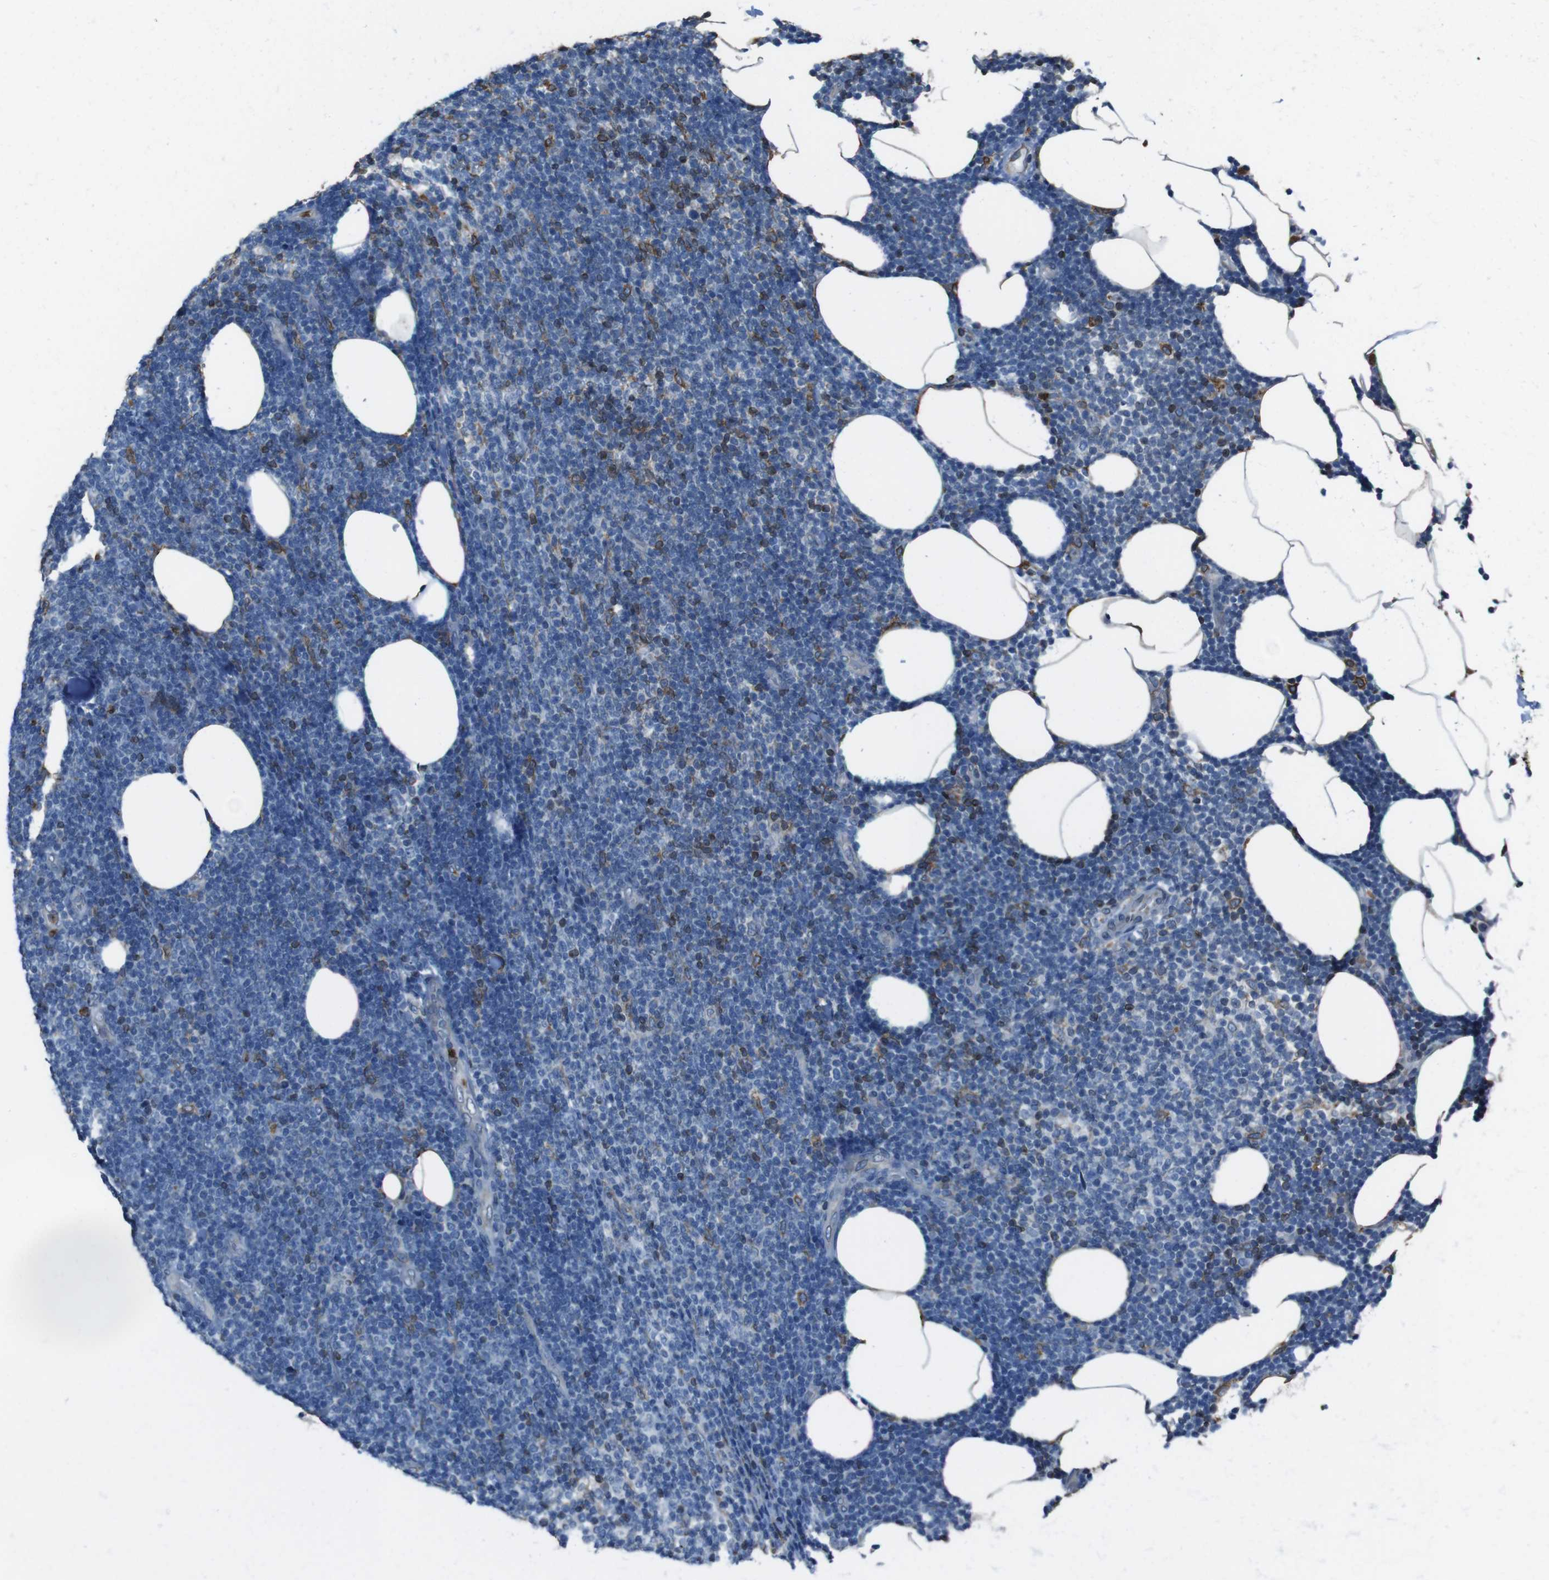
{"staining": {"intensity": "moderate", "quantity": "<25%", "location": "cytoplasmic/membranous"}, "tissue": "lymphoma", "cell_type": "Tumor cells", "image_type": "cancer", "snomed": [{"axis": "morphology", "description": "Malignant lymphoma, non-Hodgkin's type, Low grade"}, {"axis": "topography", "description": "Lymph node"}], "caption": "A low amount of moderate cytoplasmic/membranous positivity is present in about <25% of tumor cells in lymphoma tissue. (Stains: DAB (3,3'-diaminobenzidine) in brown, nuclei in blue, Microscopy: brightfield microscopy at high magnification).", "gene": "APMAP", "patient": {"sex": "male", "age": 66}}